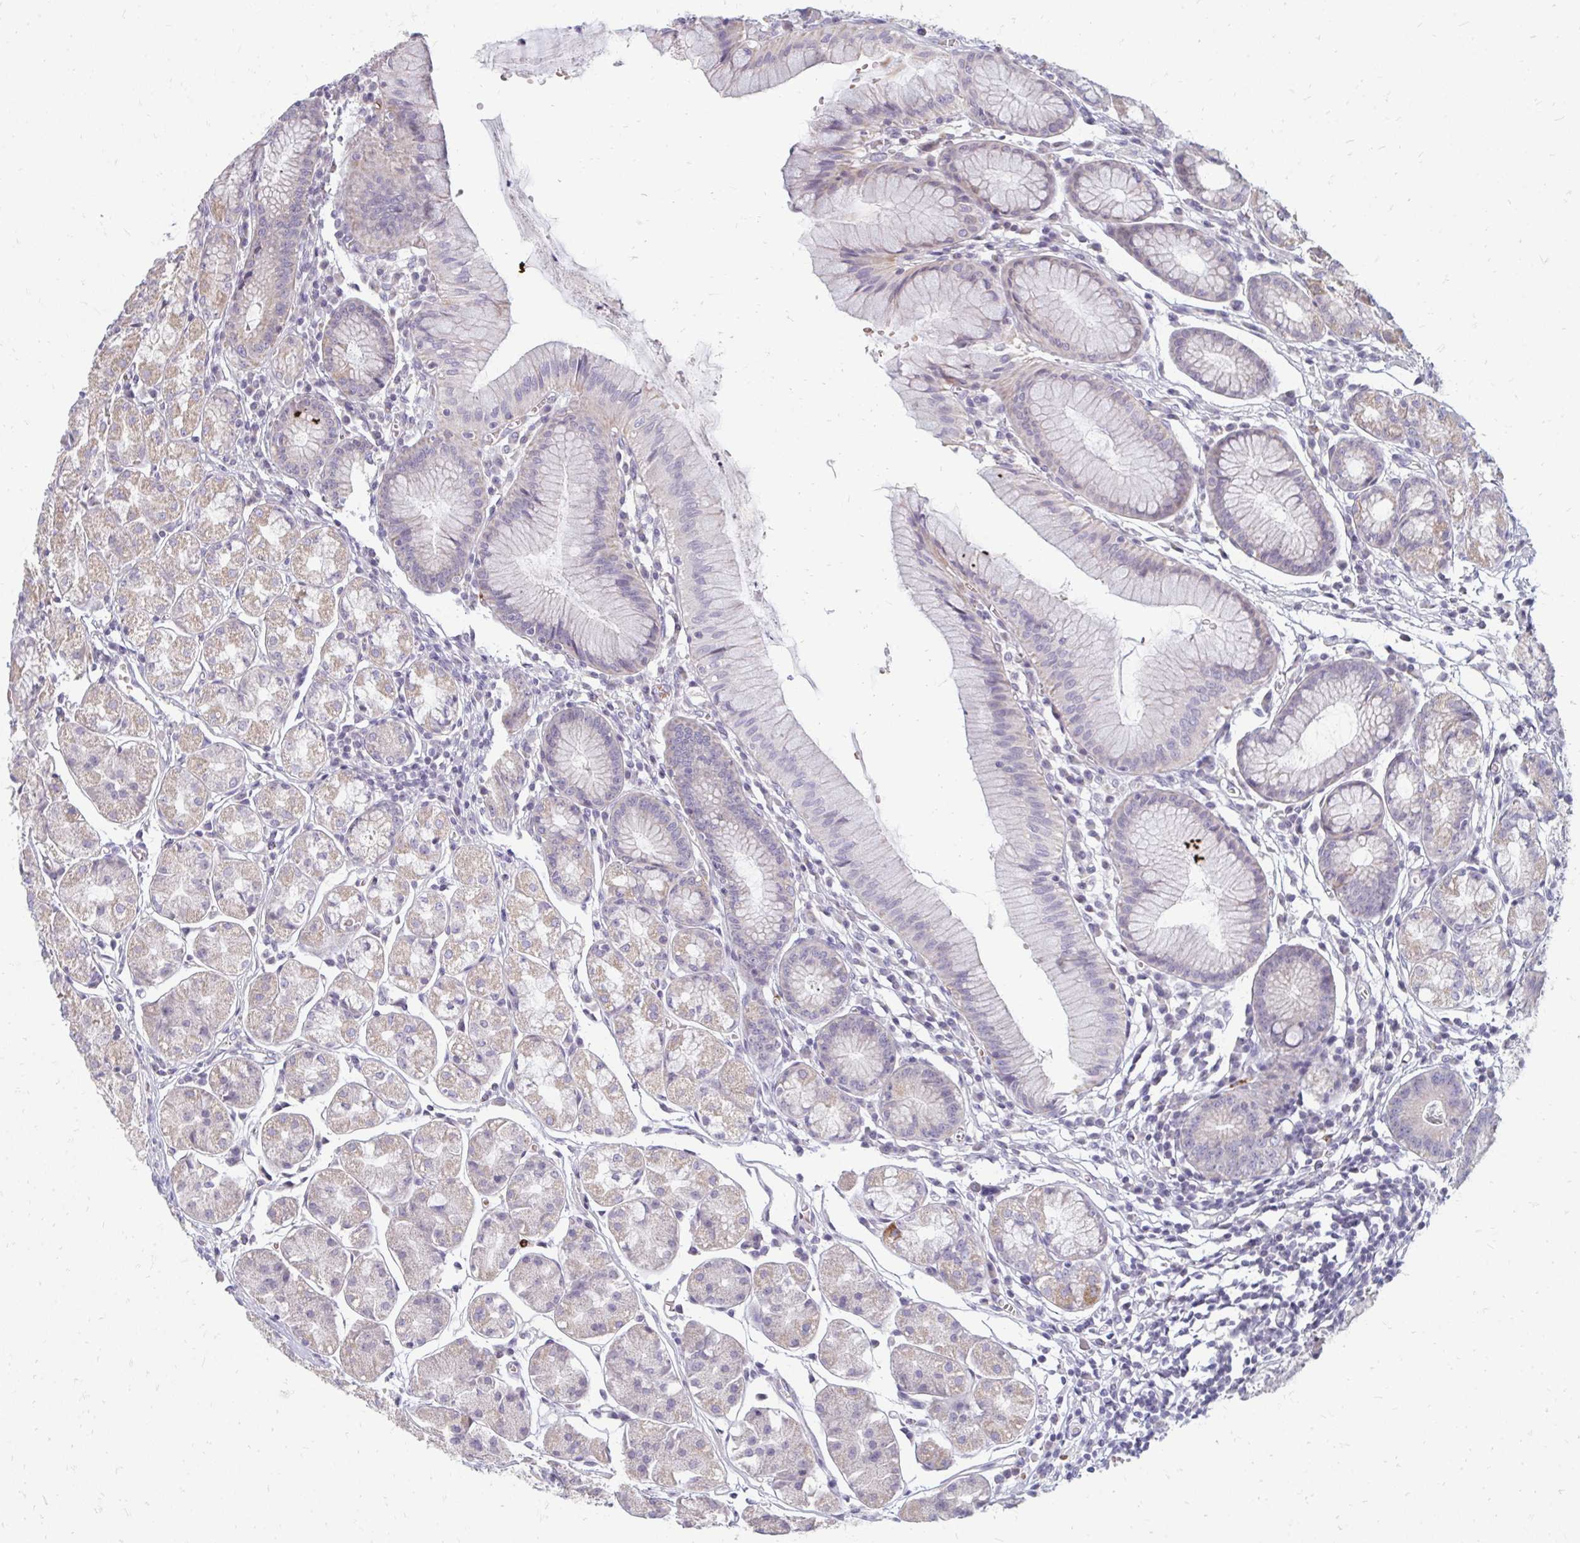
{"staining": {"intensity": "weak", "quantity": "25%-75%", "location": "cytoplasmic/membranous"}, "tissue": "stomach", "cell_type": "Glandular cells", "image_type": "normal", "snomed": [{"axis": "morphology", "description": "Normal tissue, NOS"}, {"axis": "topography", "description": "Stomach"}], "caption": "A high-resolution photomicrograph shows immunohistochemistry (IHC) staining of normal stomach, which shows weak cytoplasmic/membranous positivity in about 25%-75% of glandular cells.", "gene": "RAB33A", "patient": {"sex": "male", "age": 55}}